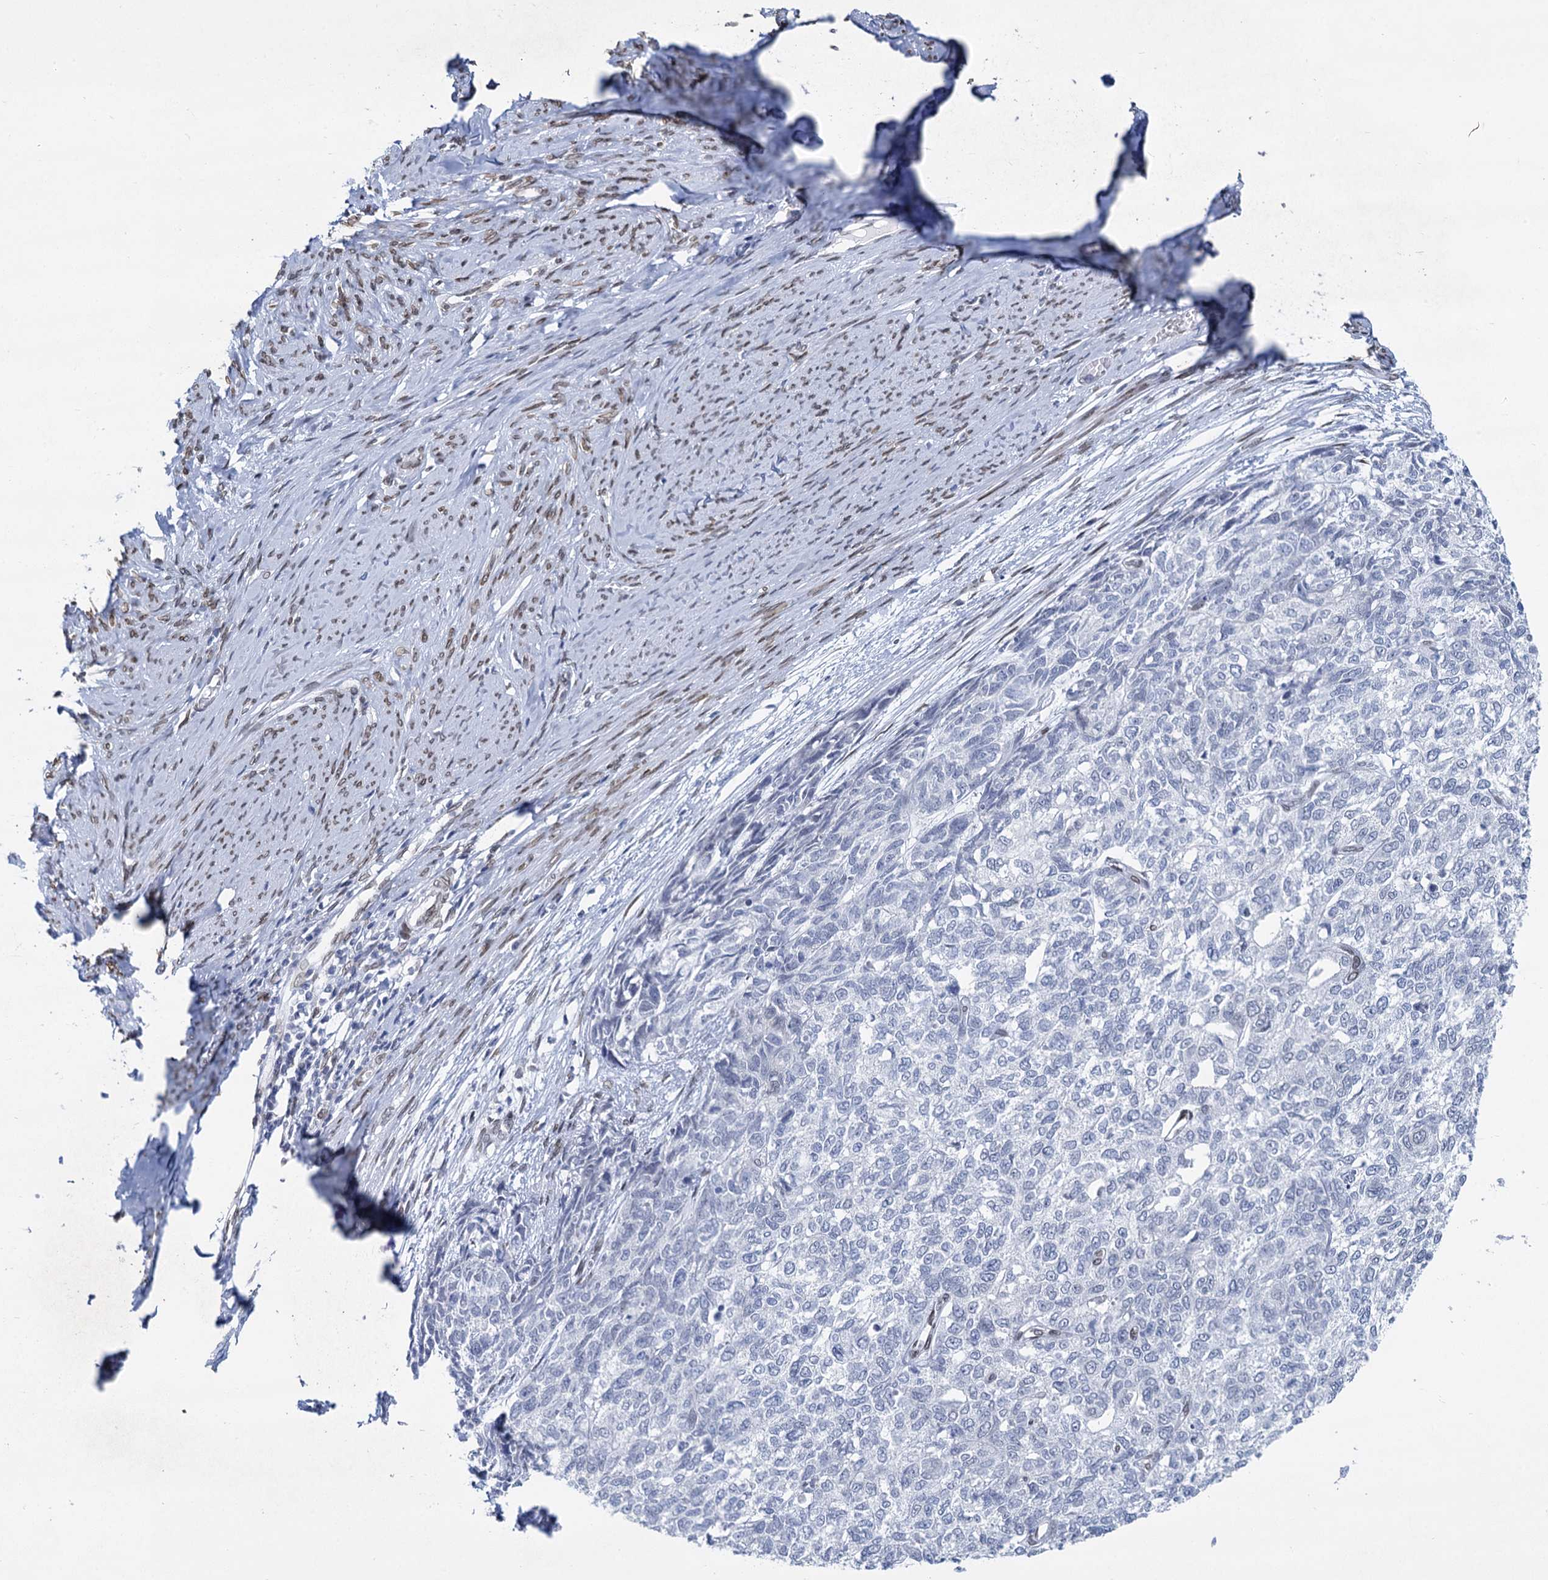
{"staining": {"intensity": "negative", "quantity": "none", "location": "none"}, "tissue": "cervical cancer", "cell_type": "Tumor cells", "image_type": "cancer", "snomed": [{"axis": "morphology", "description": "Squamous cell carcinoma, NOS"}, {"axis": "topography", "description": "Cervix"}], "caption": "Cervical cancer (squamous cell carcinoma) stained for a protein using immunohistochemistry (IHC) shows no positivity tumor cells.", "gene": "PRSS35", "patient": {"sex": "female", "age": 63}}